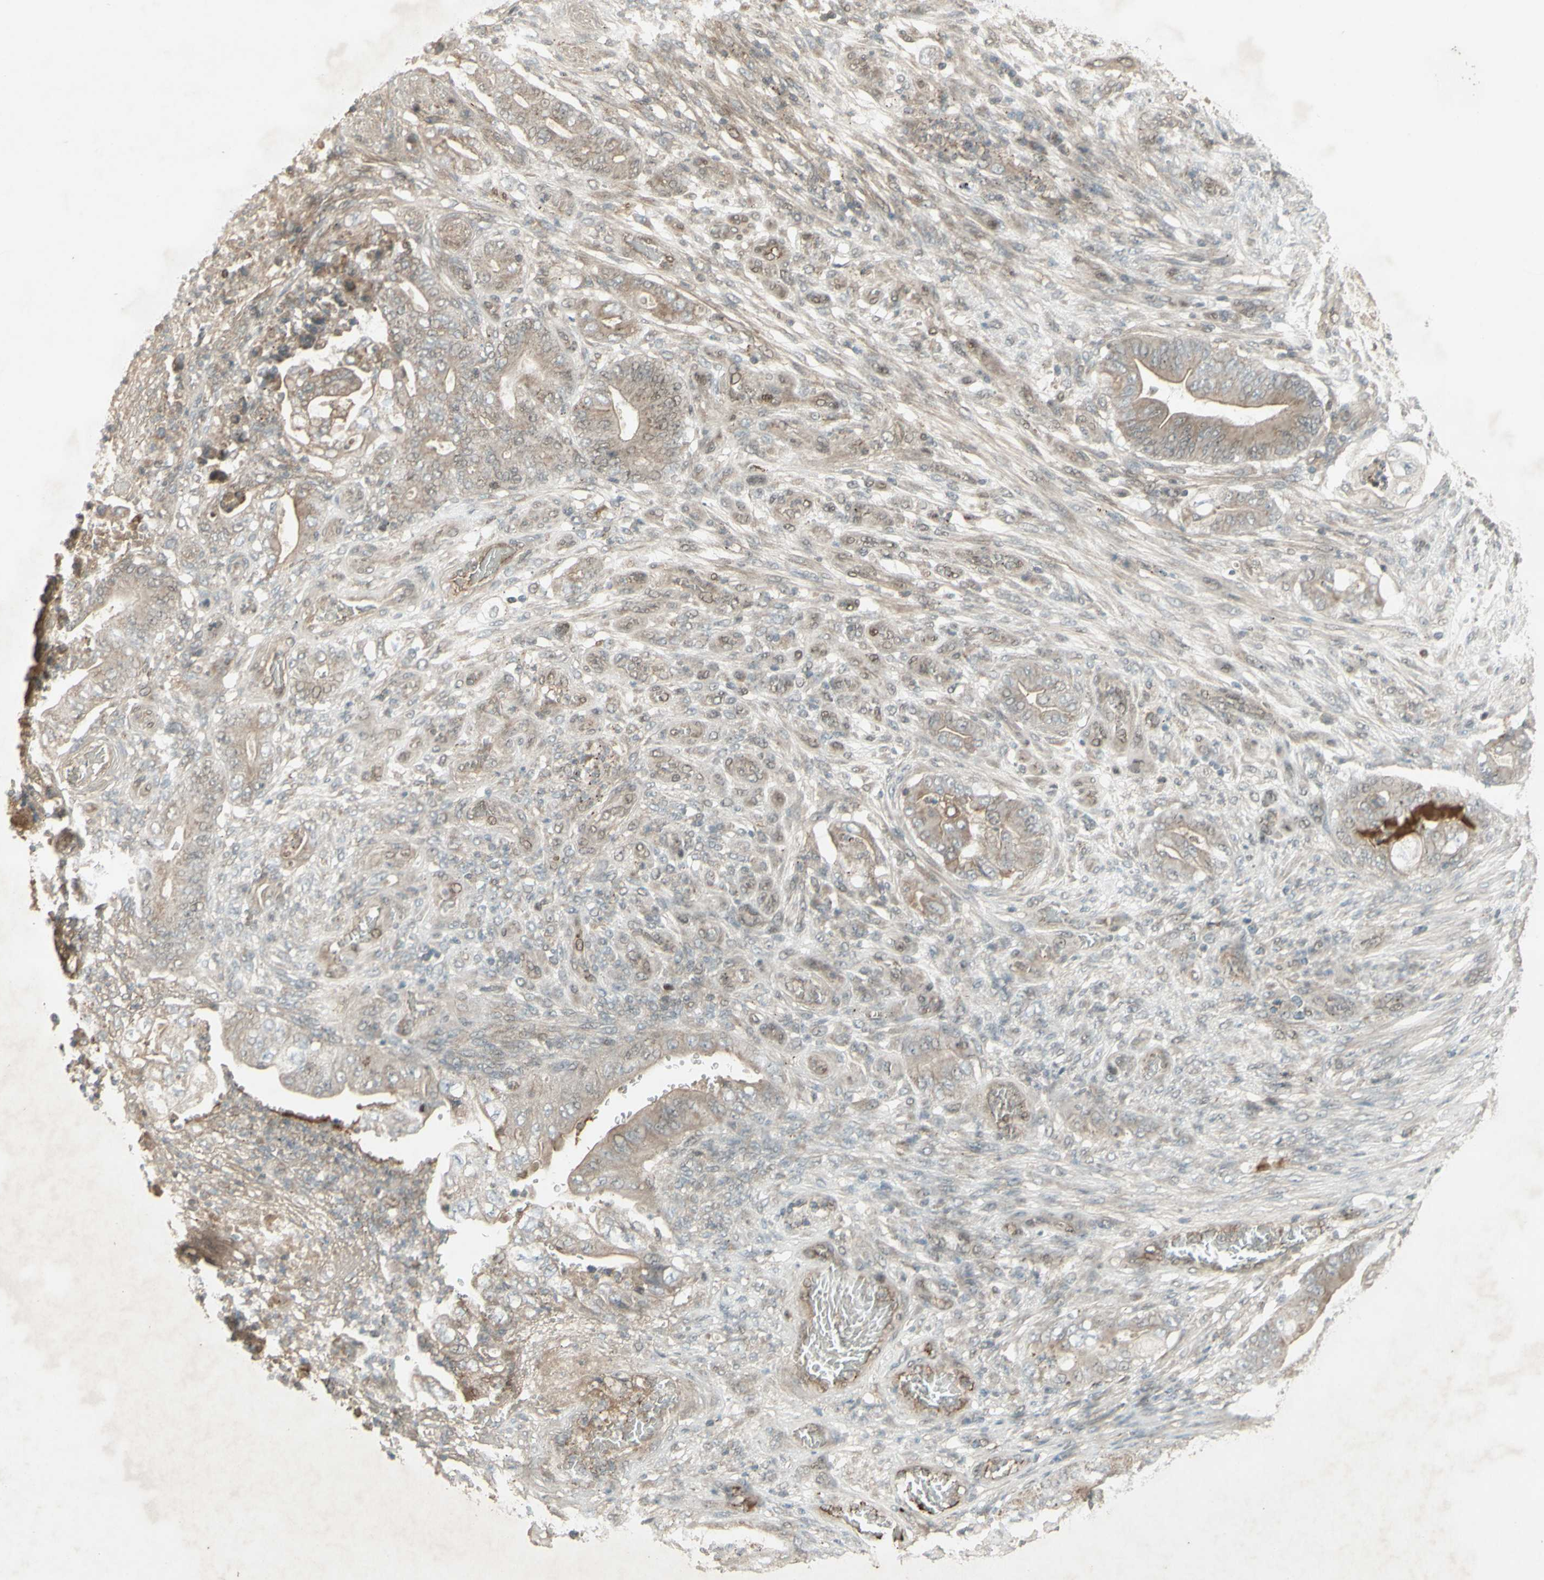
{"staining": {"intensity": "weak", "quantity": ">75%", "location": "cytoplasmic/membranous"}, "tissue": "stomach cancer", "cell_type": "Tumor cells", "image_type": "cancer", "snomed": [{"axis": "morphology", "description": "Adenocarcinoma, NOS"}, {"axis": "topography", "description": "Stomach"}], "caption": "There is low levels of weak cytoplasmic/membranous positivity in tumor cells of adenocarcinoma (stomach), as demonstrated by immunohistochemical staining (brown color).", "gene": "MSH6", "patient": {"sex": "female", "age": 73}}